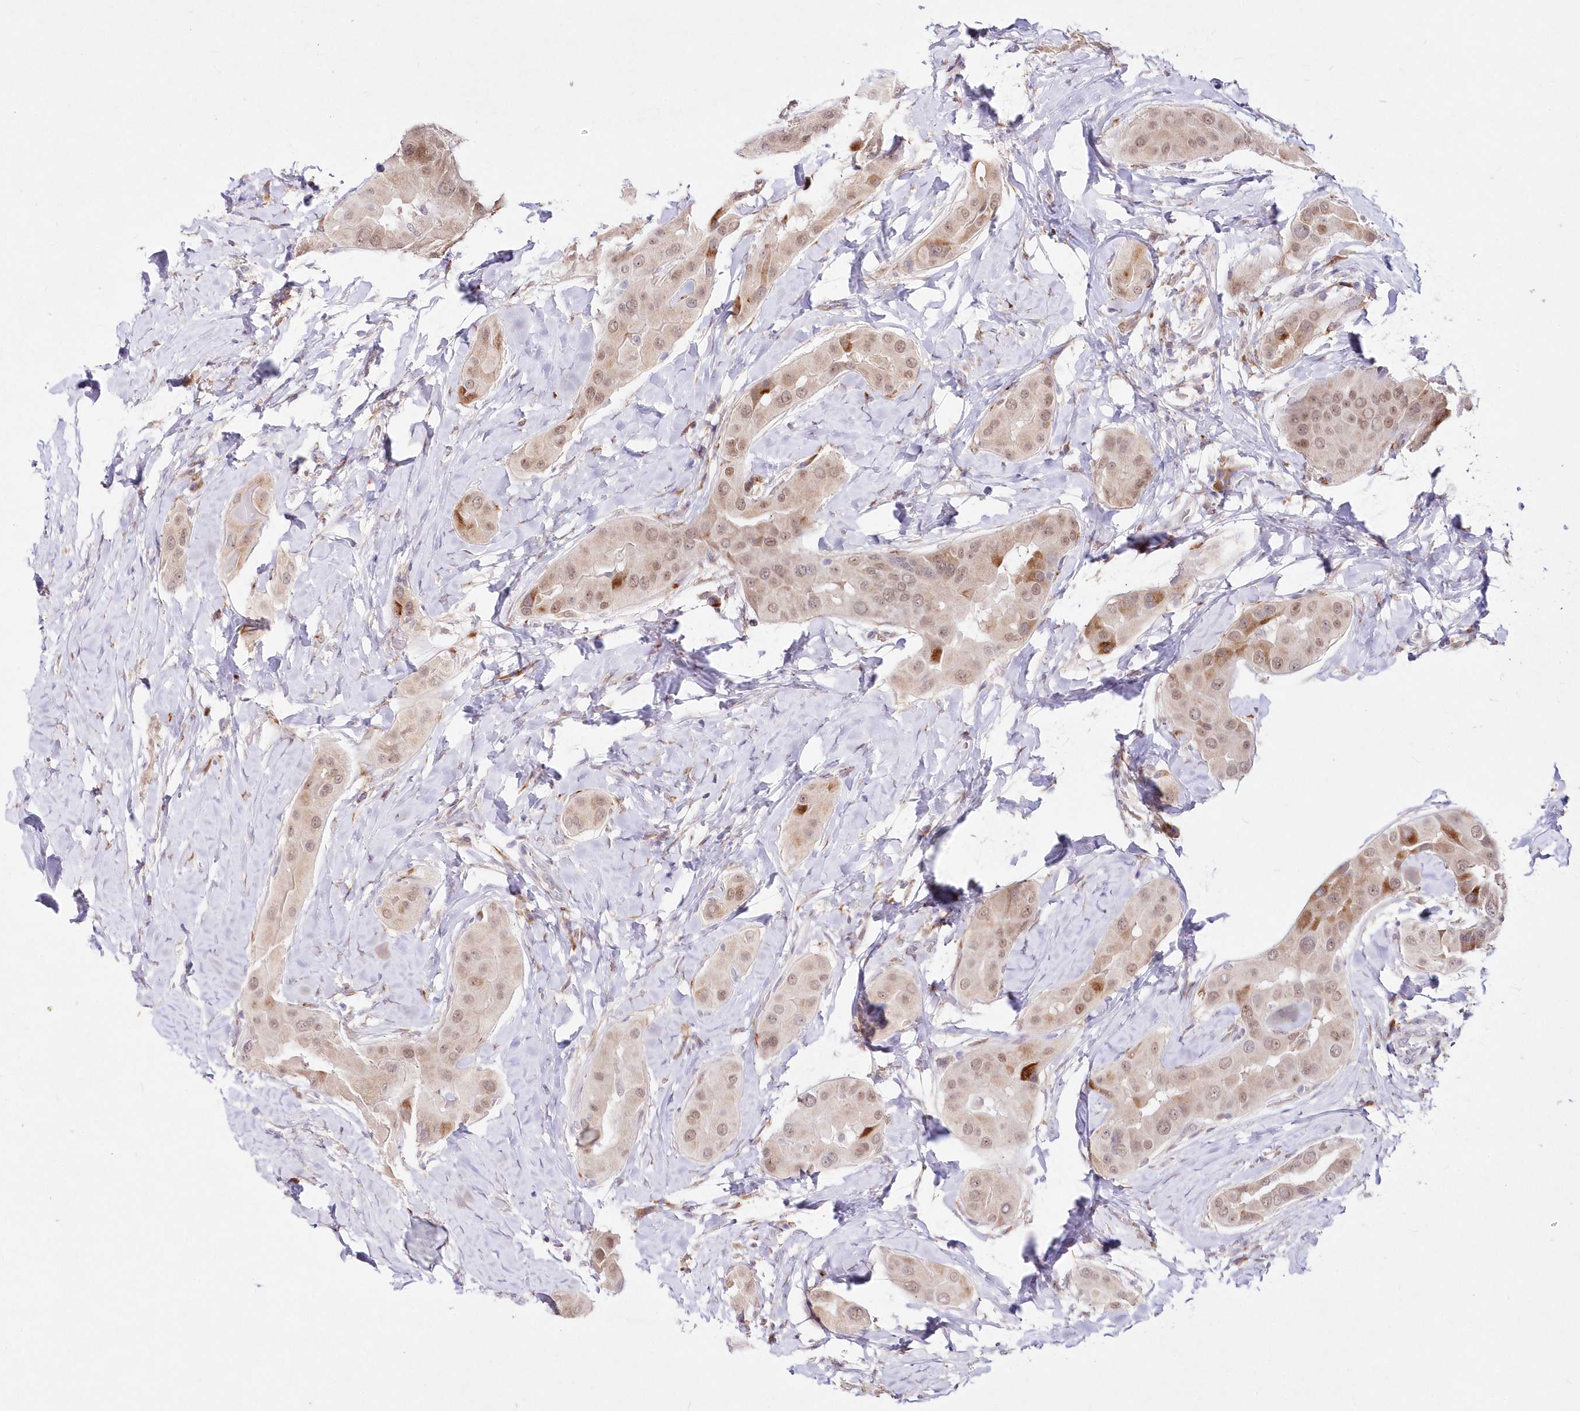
{"staining": {"intensity": "weak", "quantity": ">75%", "location": "nuclear"}, "tissue": "thyroid cancer", "cell_type": "Tumor cells", "image_type": "cancer", "snomed": [{"axis": "morphology", "description": "Papillary adenocarcinoma, NOS"}, {"axis": "topography", "description": "Thyroid gland"}], "caption": "A low amount of weak nuclear staining is seen in approximately >75% of tumor cells in papillary adenocarcinoma (thyroid) tissue.", "gene": "LDB1", "patient": {"sex": "male", "age": 33}}